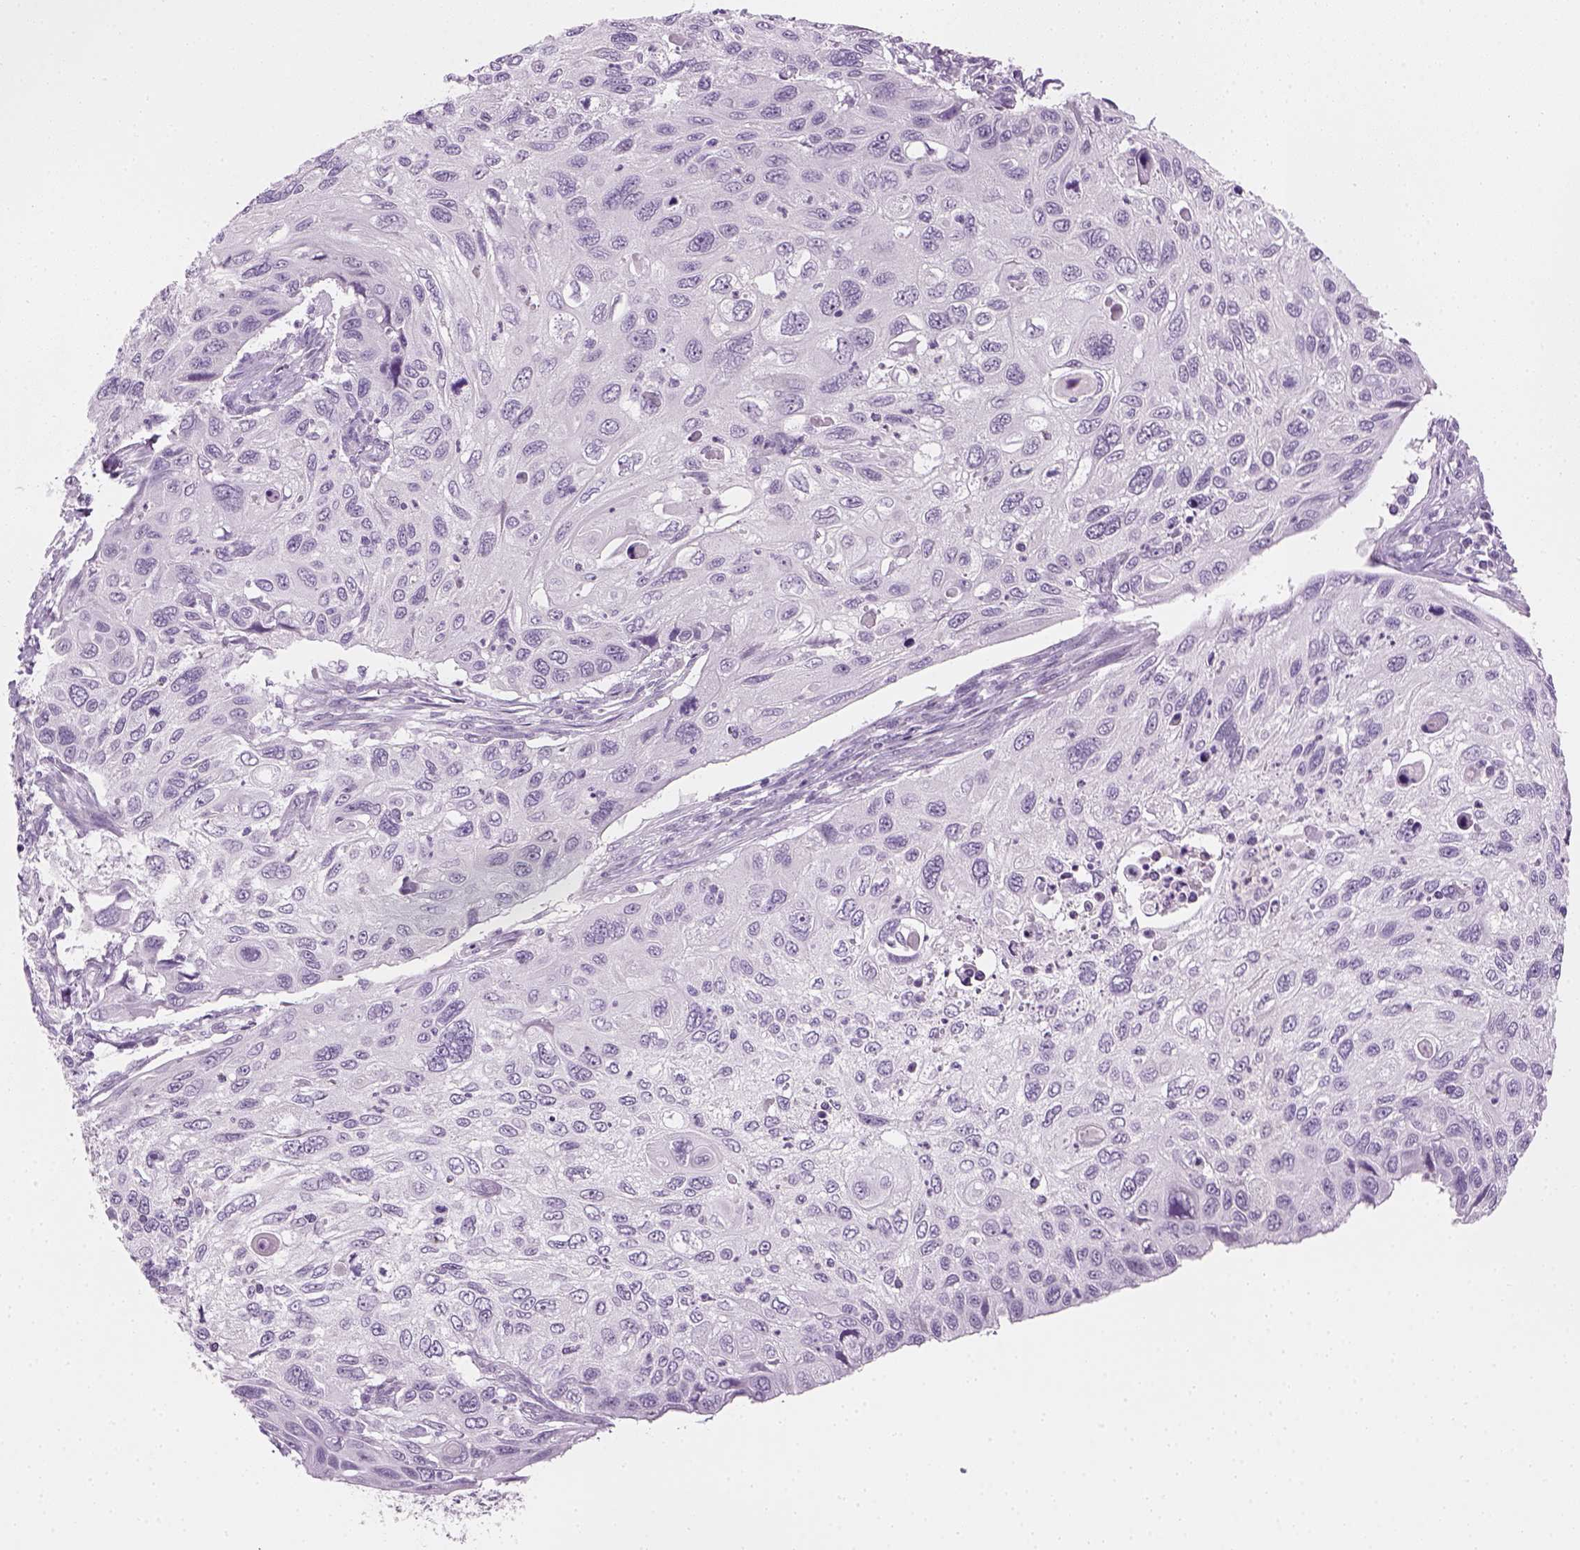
{"staining": {"intensity": "negative", "quantity": "none", "location": "none"}, "tissue": "cervical cancer", "cell_type": "Tumor cells", "image_type": "cancer", "snomed": [{"axis": "morphology", "description": "Squamous cell carcinoma, NOS"}, {"axis": "topography", "description": "Cervix"}], "caption": "High power microscopy micrograph of an immunohistochemistry histopathology image of cervical cancer, revealing no significant expression in tumor cells.", "gene": "TH", "patient": {"sex": "female", "age": 70}}